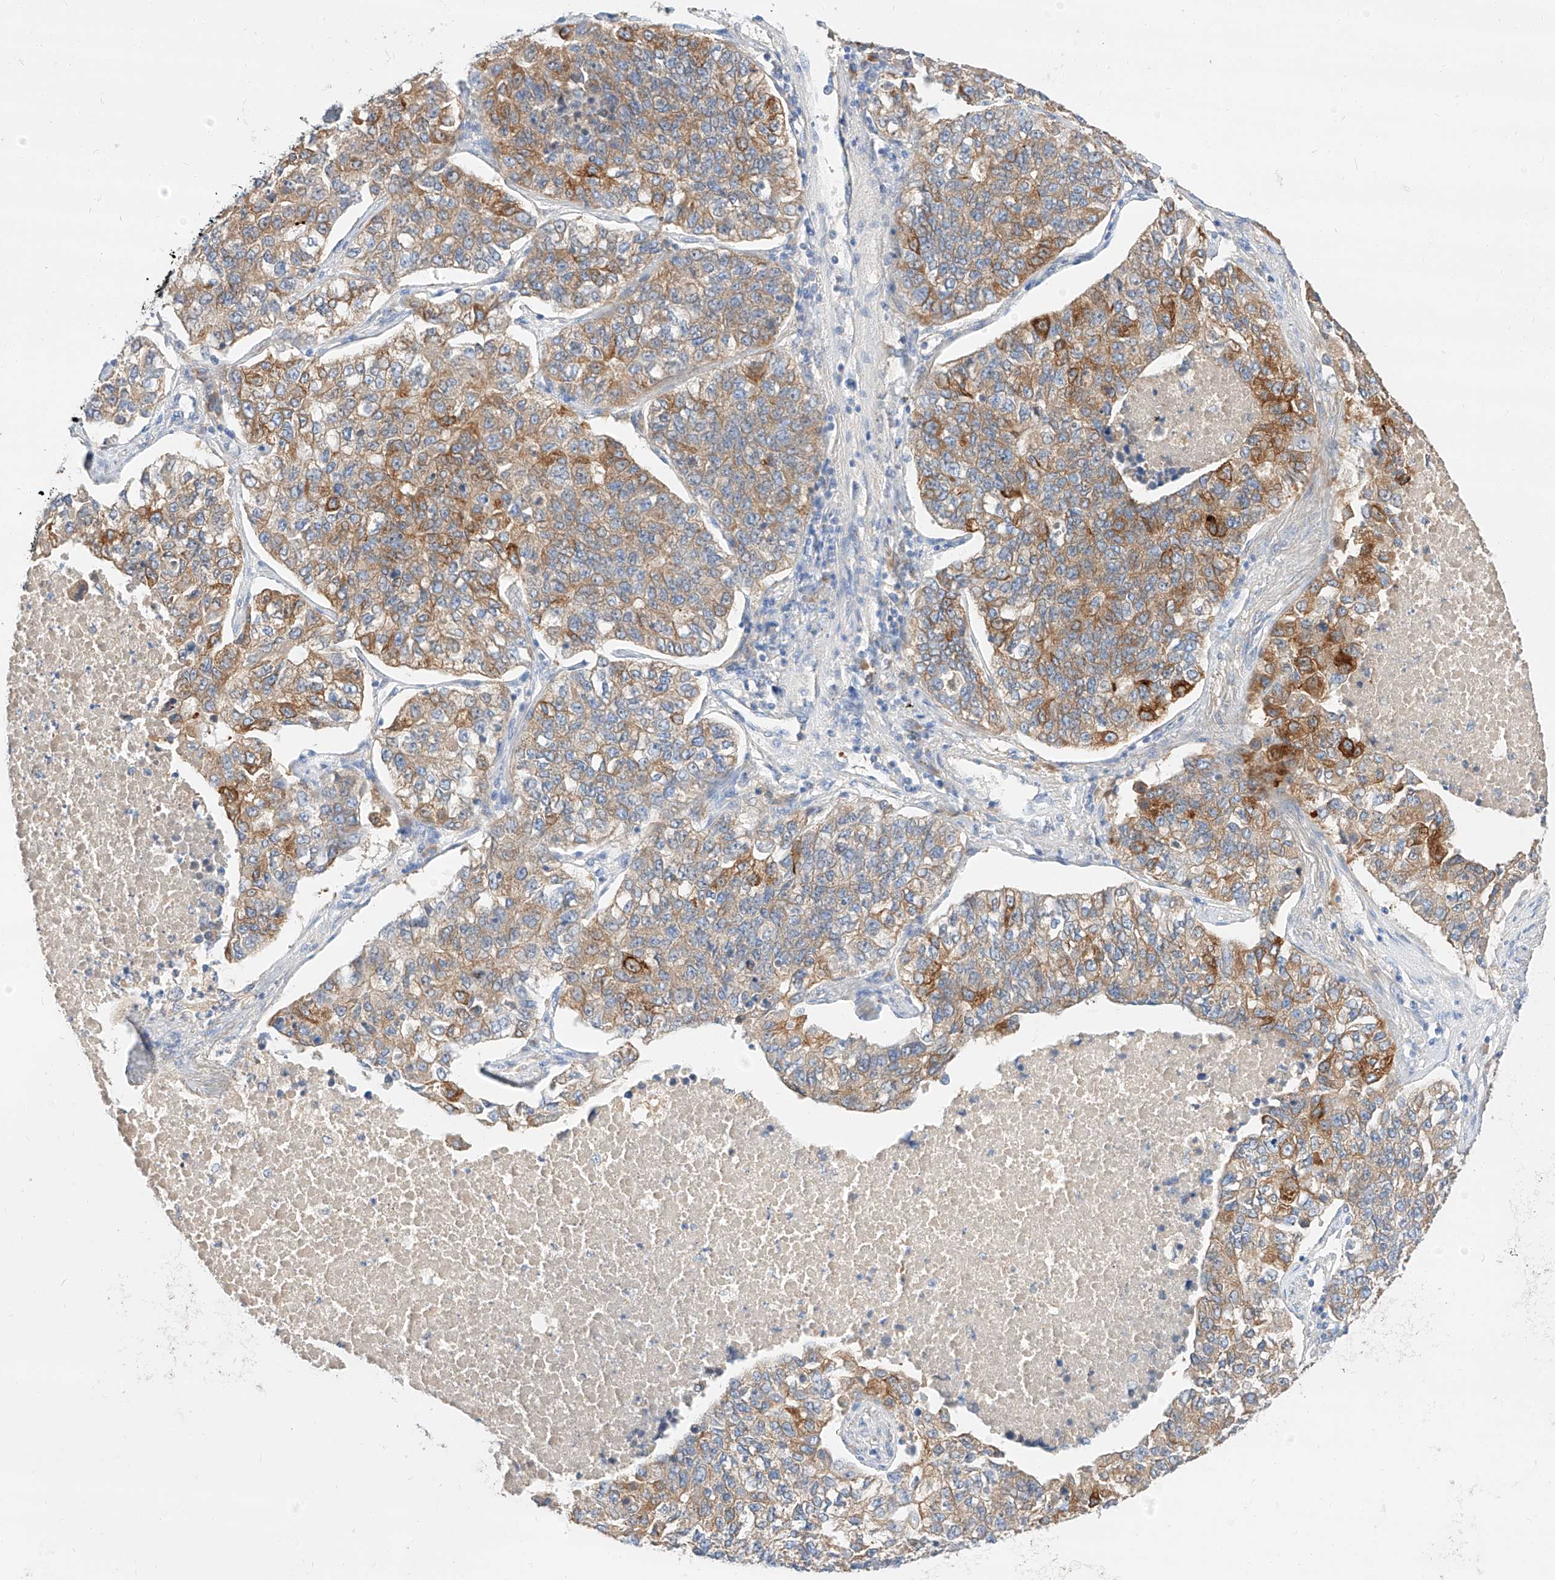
{"staining": {"intensity": "moderate", "quantity": "25%-75%", "location": "cytoplasmic/membranous"}, "tissue": "lung cancer", "cell_type": "Tumor cells", "image_type": "cancer", "snomed": [{"axis": "morphology", "description": "Adenocarcinoma, NOS"}, {"axis": "topography", "description": "Lung"}], "caption": "Brown immunohistochemical staining in adenocarcinoma (lung) displays moderate cytoplasmic/membranous staining in approximately 25%-75% of tumor cells.", "gene": "MAP7", "patient": {"sex": "male", "age": 49}}